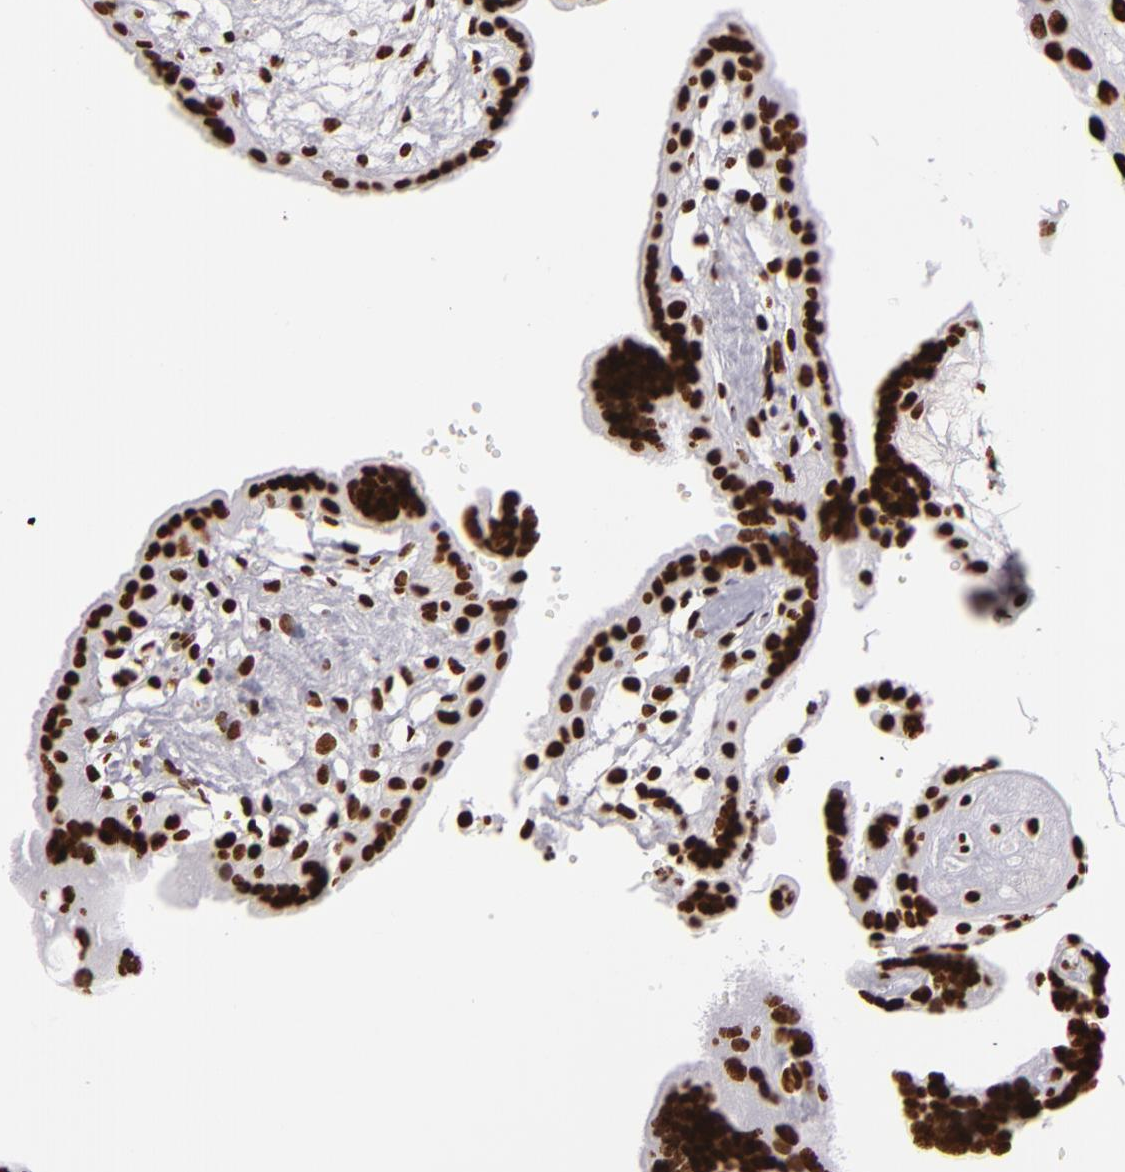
{"staining": {"intensity": "strong", "quantity": ">75%", "location": "nuclear"}, "tissue": "placenta", "cell_type": "Decidual cells", "image_type": "normal", "snomed": [{"axis": "morphology", "description": "Normal tissue, NOS"}, {"axis": "topography", "description": "Placenta"}], "caption": "Immunohistochemistry (IHC) image of benign placenta: placenta stained using immunohistochemistry exhibits high levels of strong protein expression localized specifically in the nuclear of decidual cells, appearing as a nuclear brown color.", "gene": "SAFB", "patient": {"sex": "female", "age": 32}}